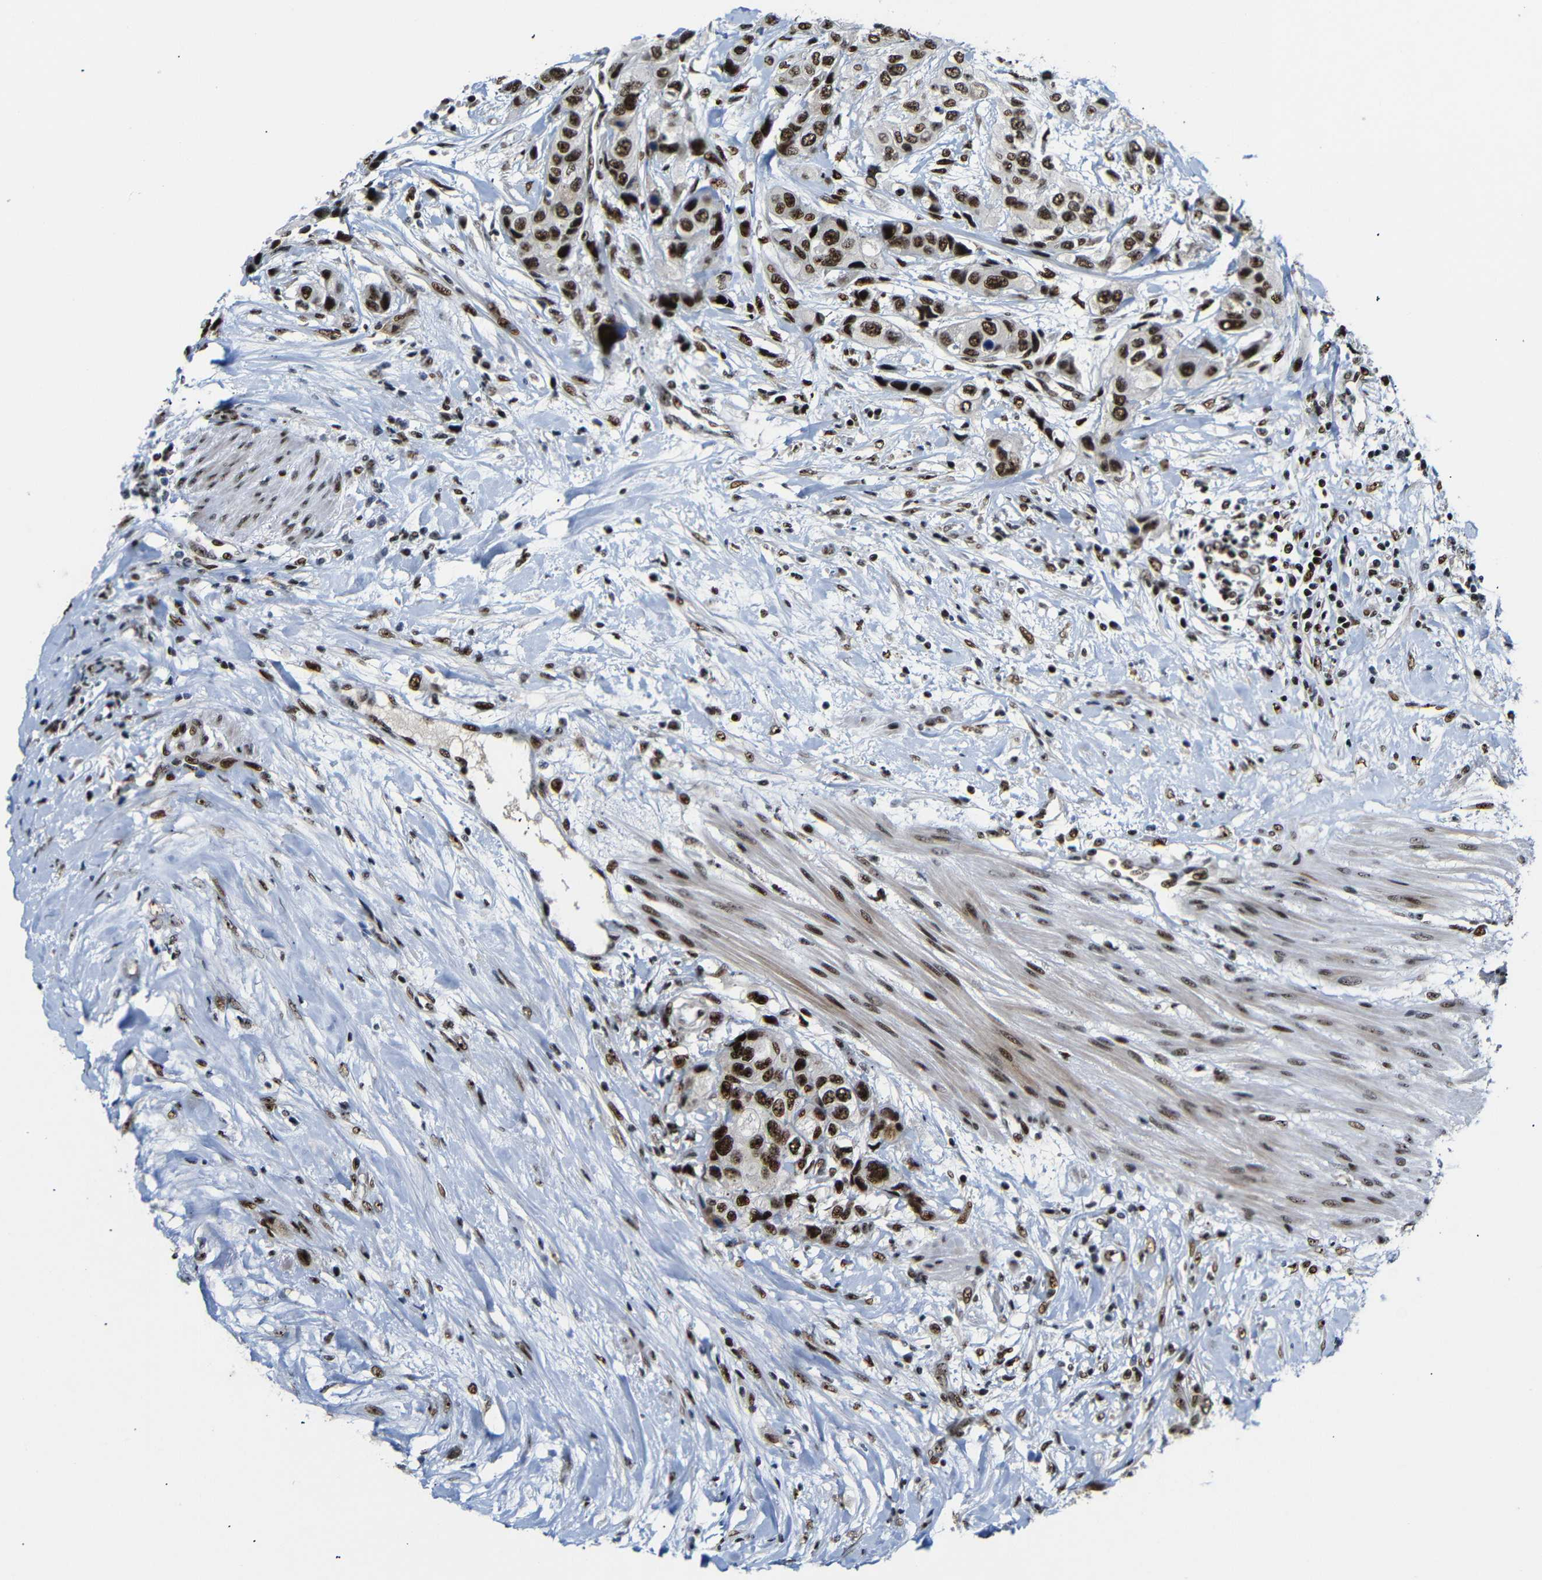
{"staining": {"intensity": "strong", "quantity": ">75%", "location": "nuclear"}, "tissue": "urothelial cancer", "cell_type": "Tumor cells", "image_type": "cancer", "snomed": [{"axis": "morphology", "description": "Urothelial carcinoma, High grade"}, {"axis": "topography", "description": "Urinary bladder"}], "caption": "Protein expression by IHC shows strong nuclear staining in approximately >75% of tumor cells in high-grade urothelial carcinoma. (DAB (3,3'-diaminobenzidine) = brown stain, brightfield microscopy at high magnification).", "gene": "SETDB2", "patient": {"sex": "female", "age": 56}}